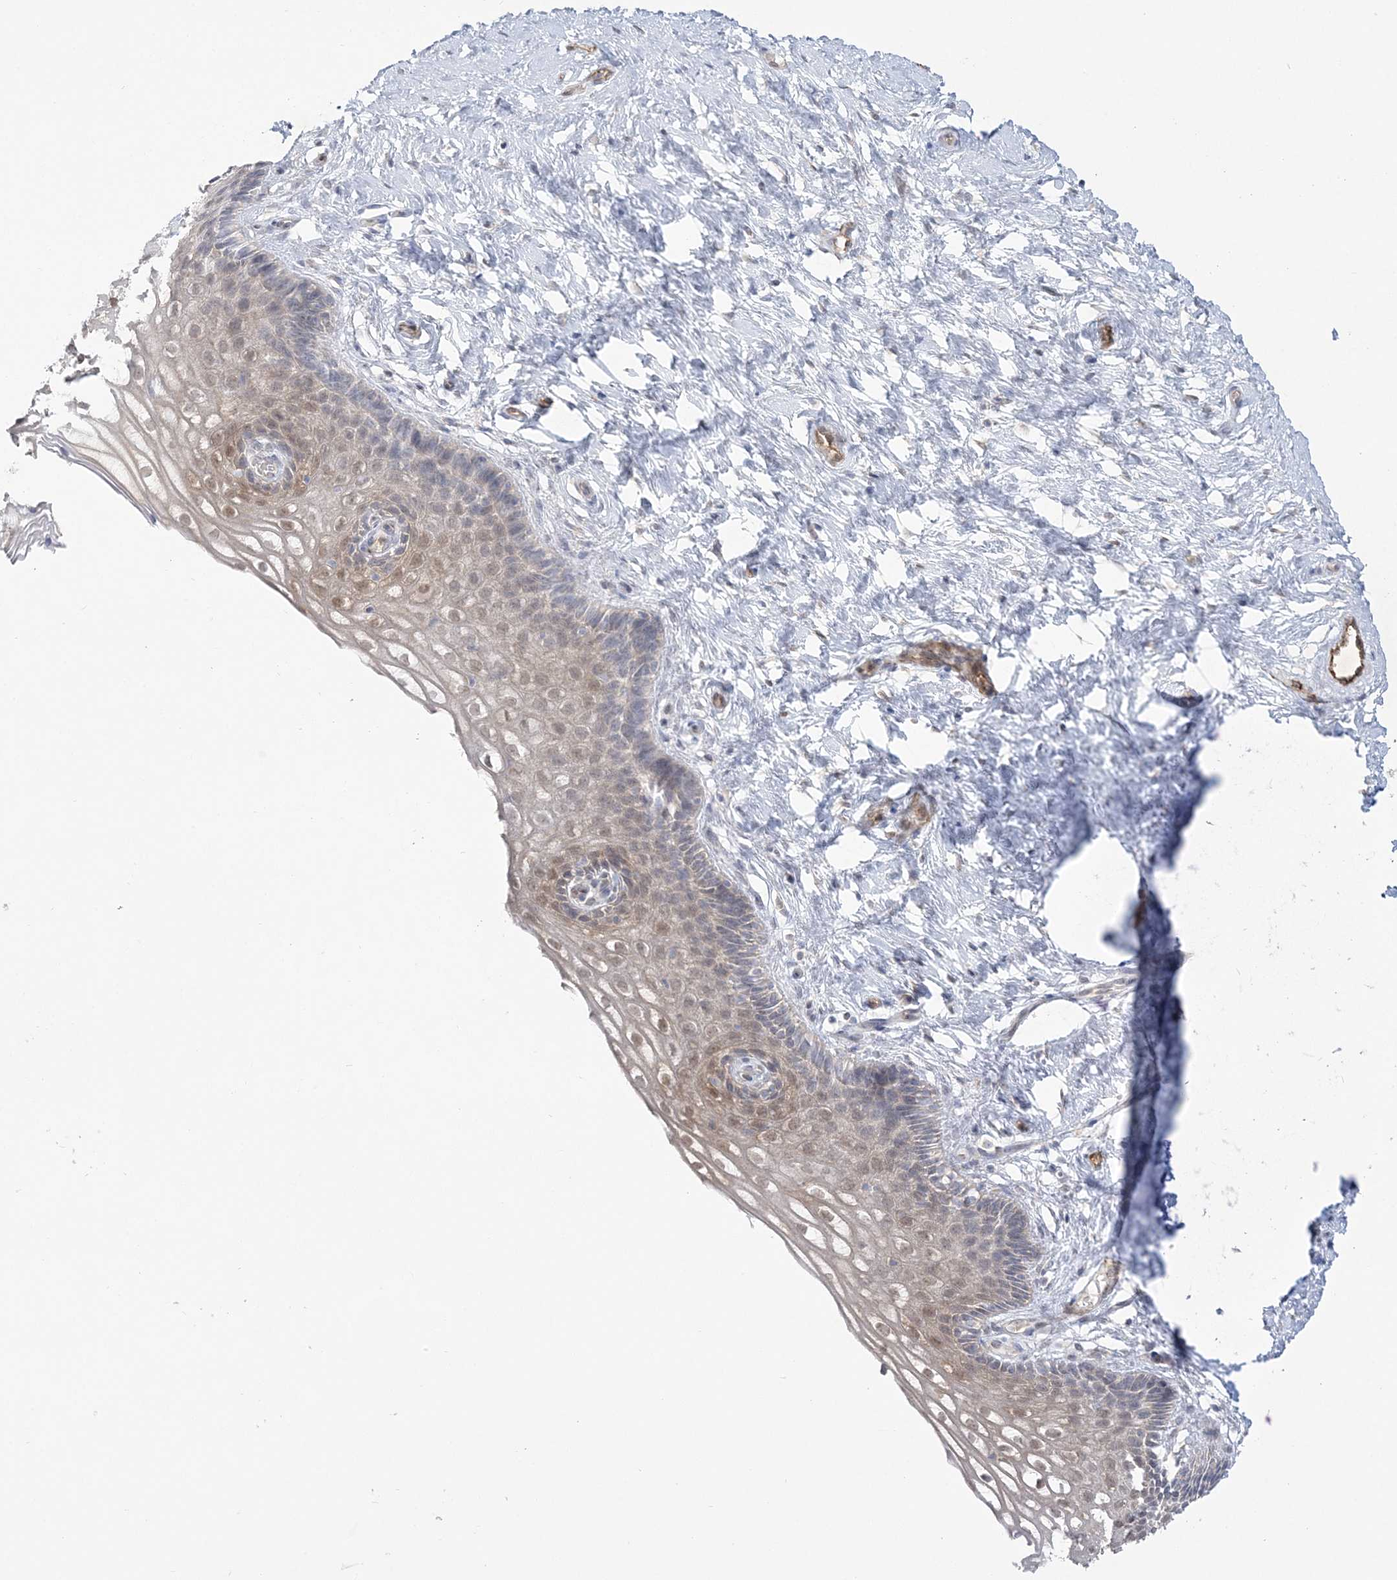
{"staining": {"intensity": "negative", "quantity": "none", "location": "none"}, "tissue": "cervix", "cell_type": "Glandular cells", "image_type": "normal", "snomed": [{"axis": "morphology", "description": "Normal tissue, NOS"}, {"axis": "topography", "description": "Cervix"}], "caption": "The micrograph shows no staining of glandular cells in benign cervix. (Brightfield microscopy of DAB IHC at high magnification).", "gene": "INPP1", "patient": {"sex": "female", "age": 33}}